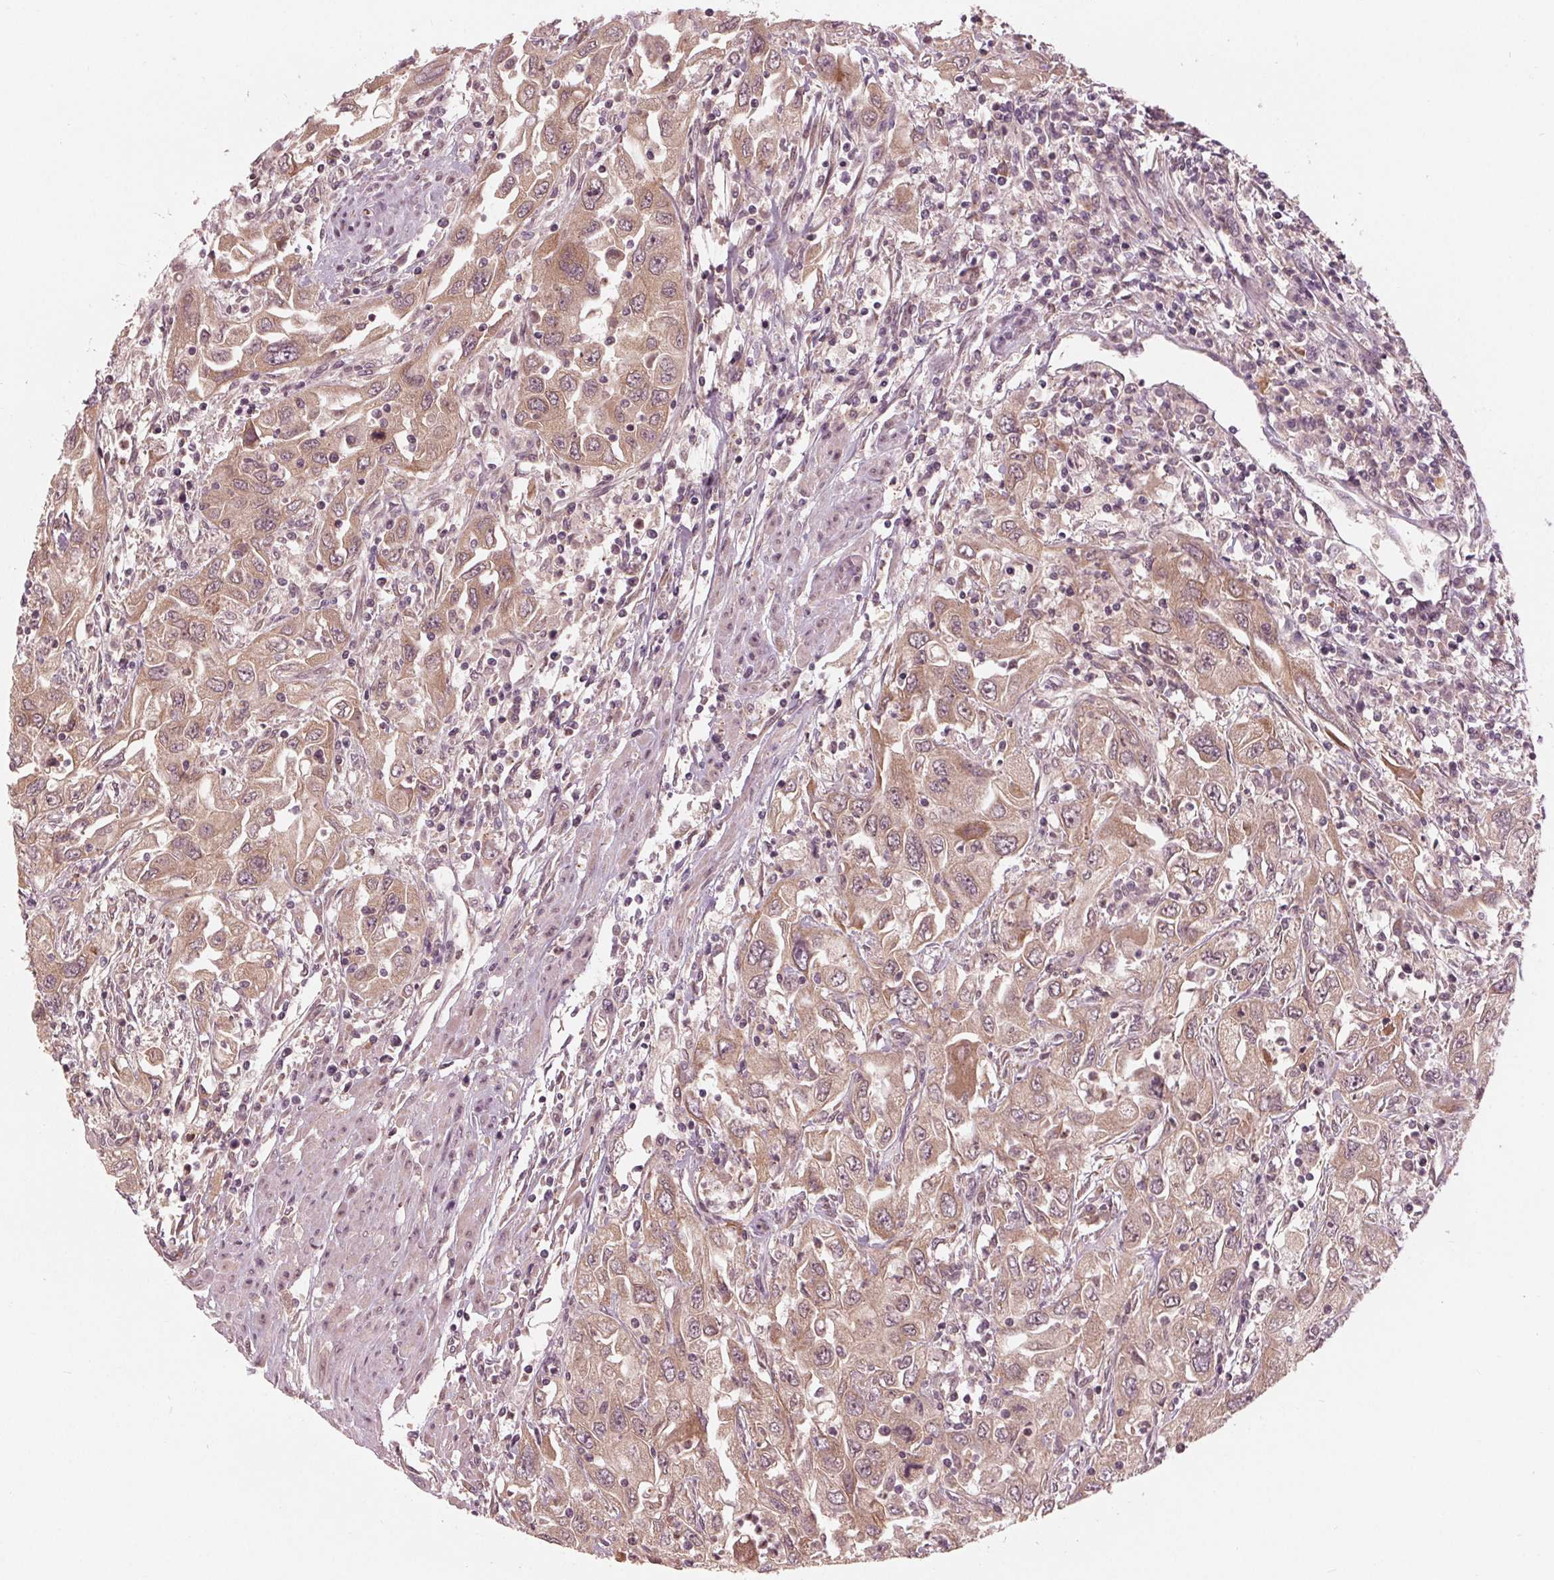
{"staining": {"intensity": "weak", "quantity": ">75%", "location": "cytoplasmic/membranous"}, "tissue": "urothelial cancer", "cell_type": "Tumor cells", "image_type": "cancer", "snomed": [{"axis": "morphology", "description": "Urothelial carcinoma, High grade"}, {"axis": "topography", "description": "Urinary bladder"}], "caption": "The histopathology image shows staining of urothelial cancer, revealing weak cytoplasmic/membranous protein positivity (brown color) within tumor cells.", "gene": "ZNF471", "patient": {"sex": "male", "age": 76}}